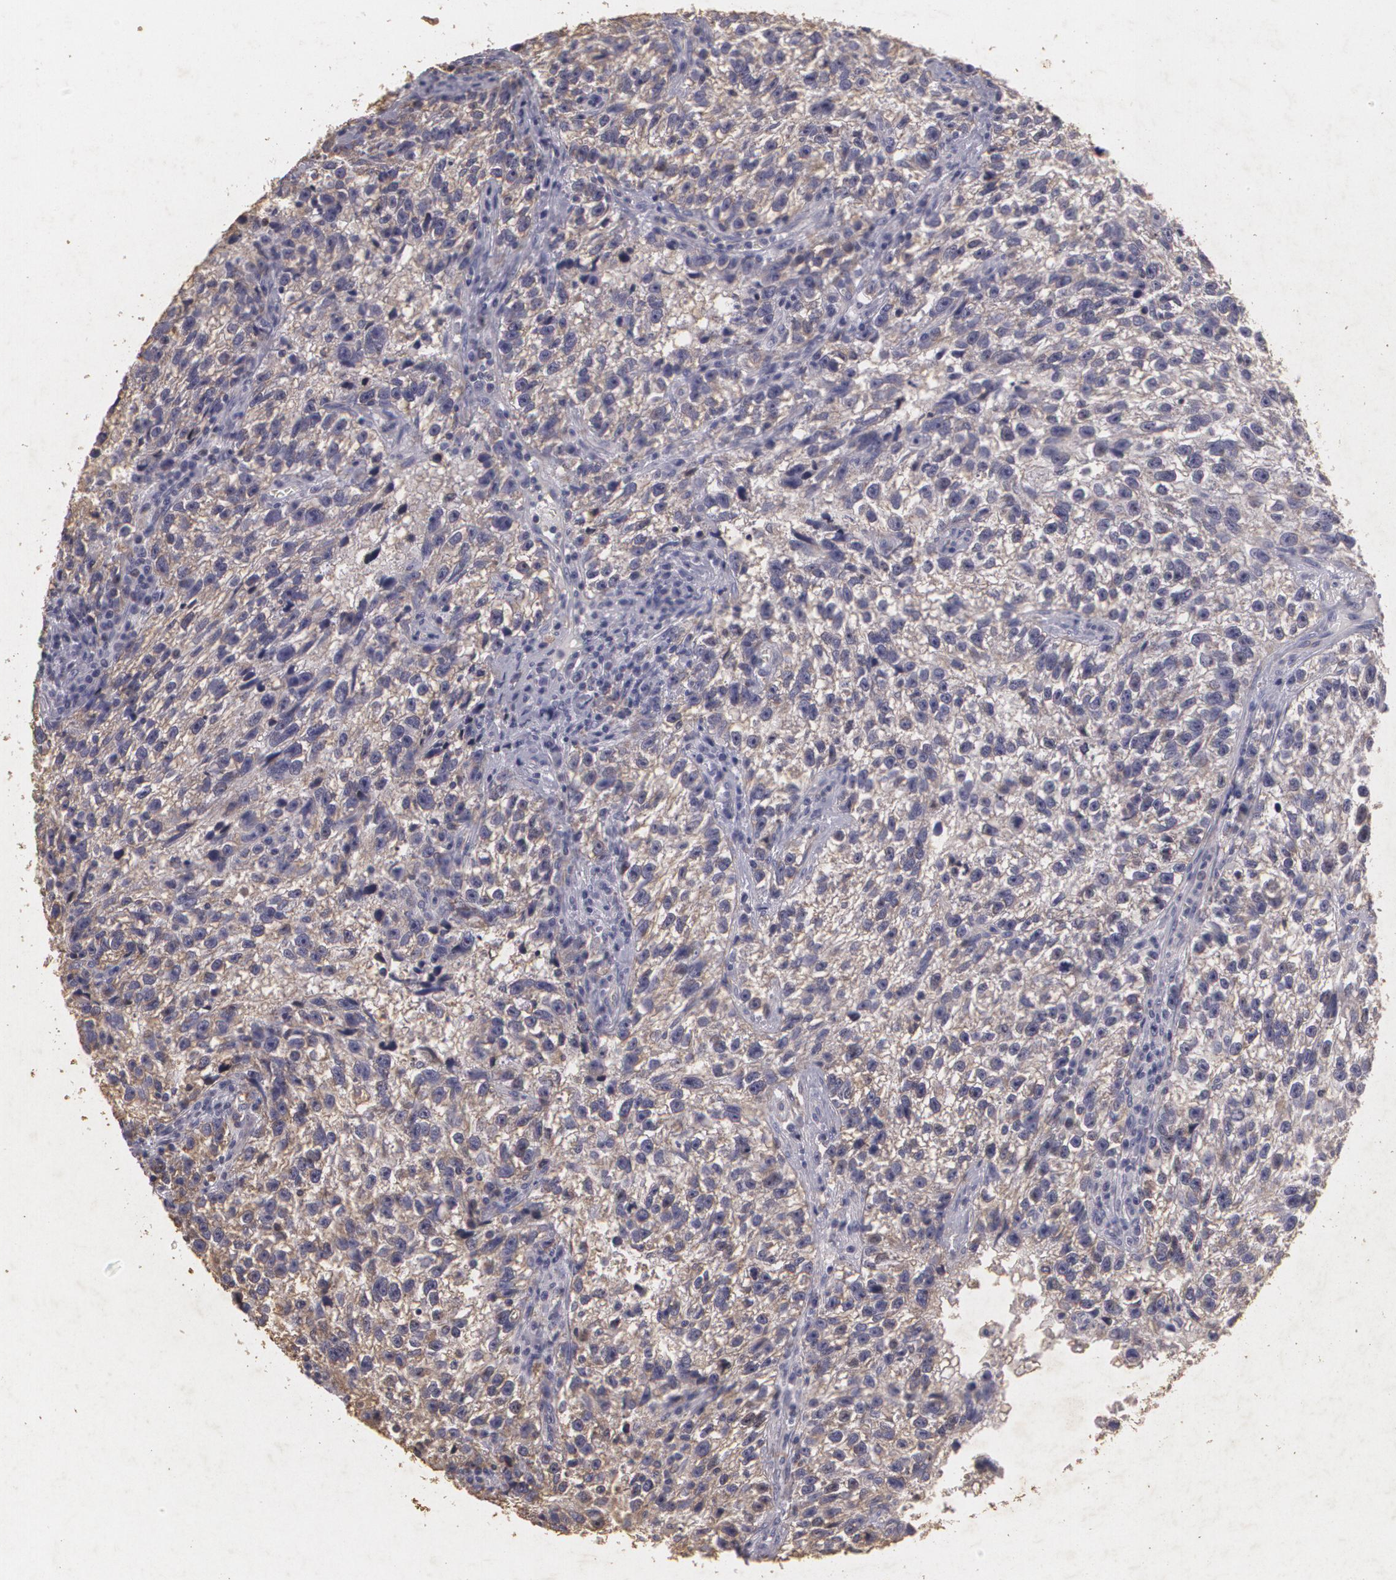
{"staining": {"intensity": "weak", "quantity": ">75%", "location": "cytoplasmic/membranous"}, "tissue": "testis cancer", "cell_type": "Tumor cells", "image_type": "cancer", "snomed": [{"axis": "morphology", "description": "Seminoma, NOS"}, {"axis": "topography", "description": "Testis"}], "caption": "IHC image of human seminoma (testis) stained for a protein (brown), which demonstrates low levels of weak cytoplasmic/membranous expression in approximately >75% of tumor cells.", "gene": "KCNA4", "patient": {"sex": "male", "age": 38}}